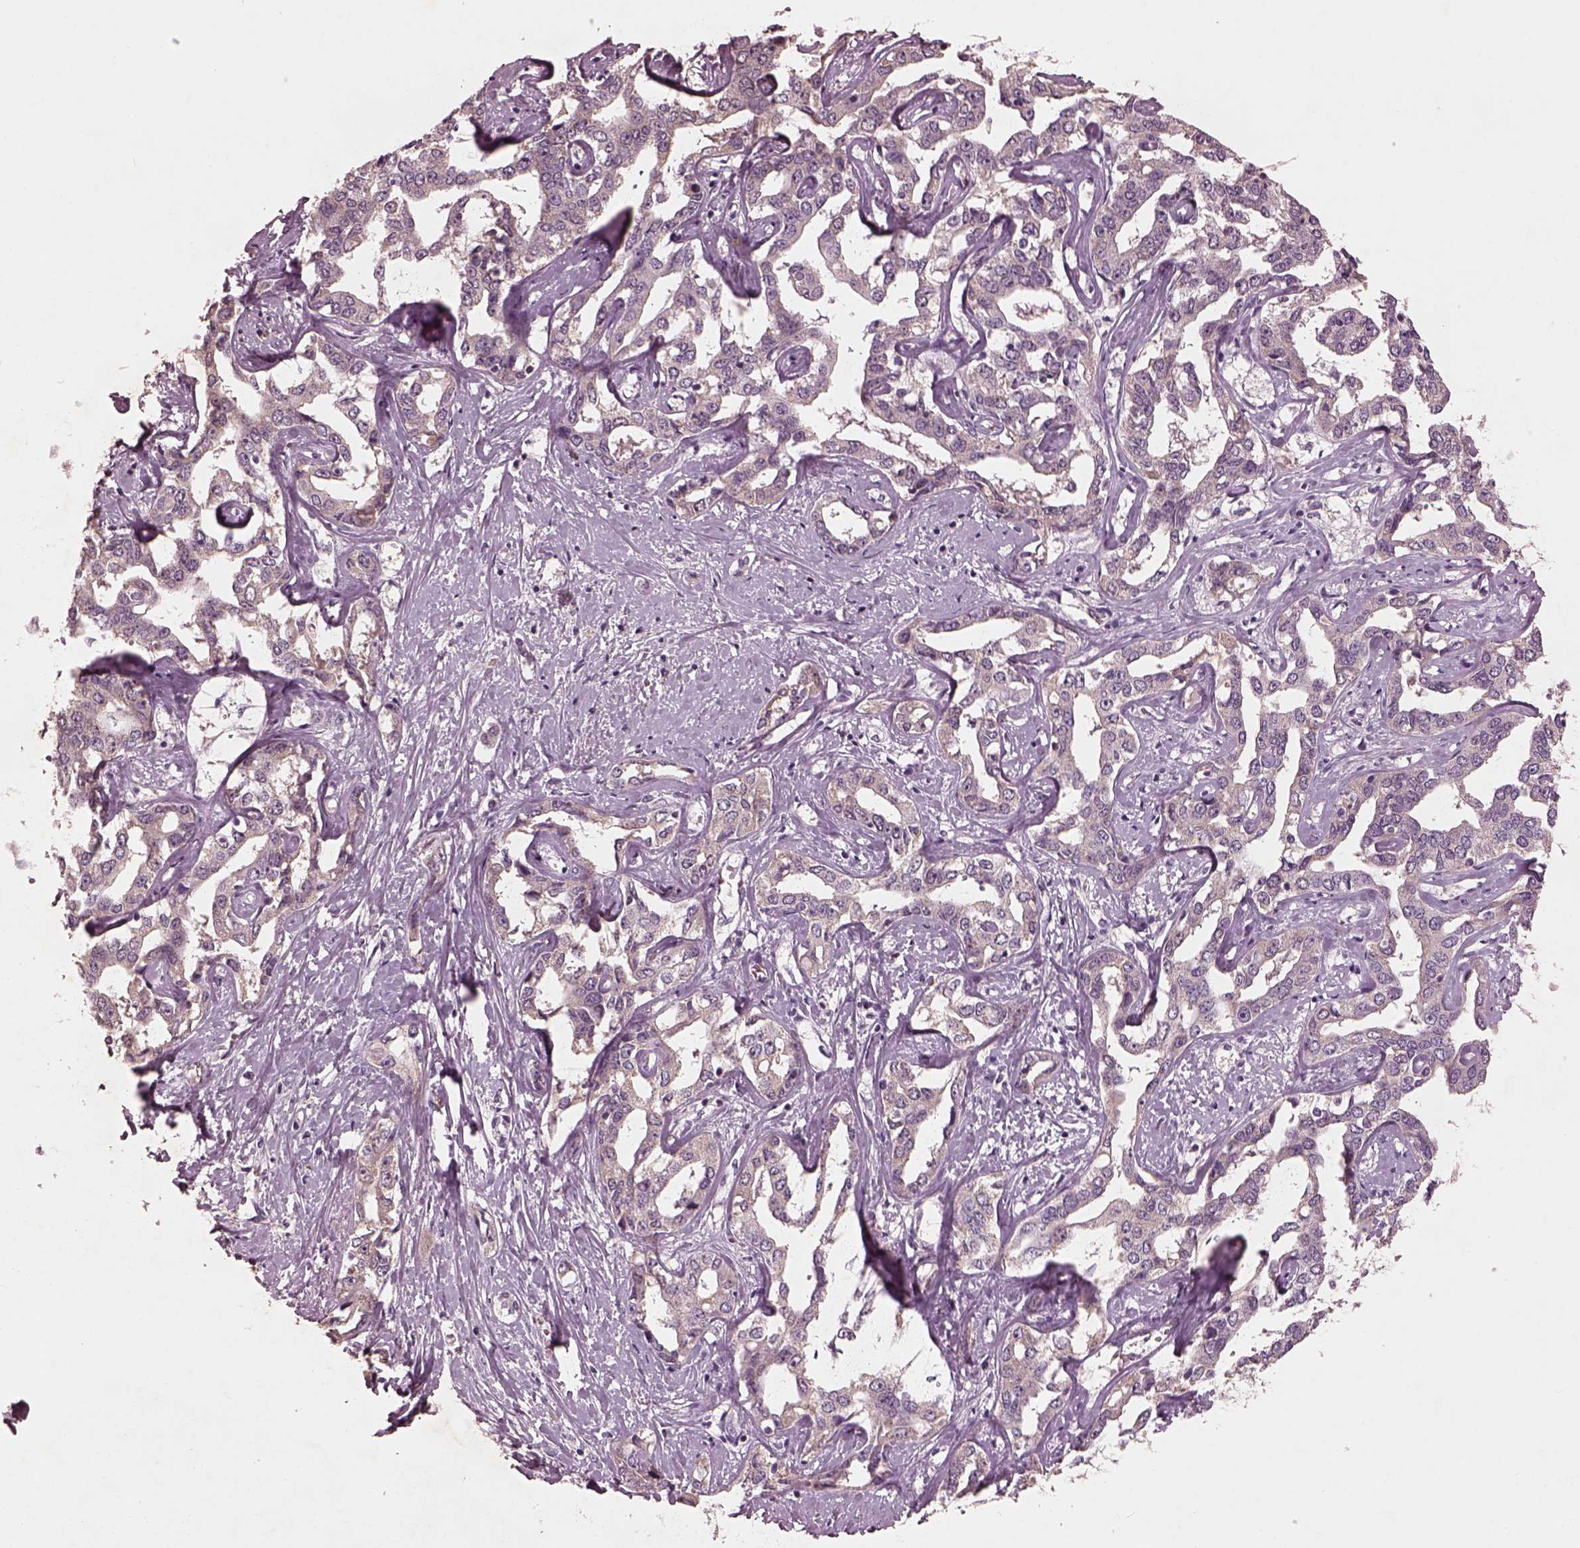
{"staining": {"intensity": "negative", "quantity": "none", "location": "none"}, "tissue": "liver cancer", "cell_type": "Tumor cells", "image_type": "cancer", "snomed": [{"axis": "morphology", "description": "Cholangiocarcinoma"}, {"axis": "topography", "description": "Liver"}], "caption": "Liver cholangiocarcinoma was stained to show a protein in brown. There is no significant positivity in tumor cells. (Stains: DAB immunohistochemistry with hematoxylin counter stain, Microscopy: brightfield microscopy at high magnification).", "gene": "FRRS1L", "patient": {"sex": "male", "age": 59}}